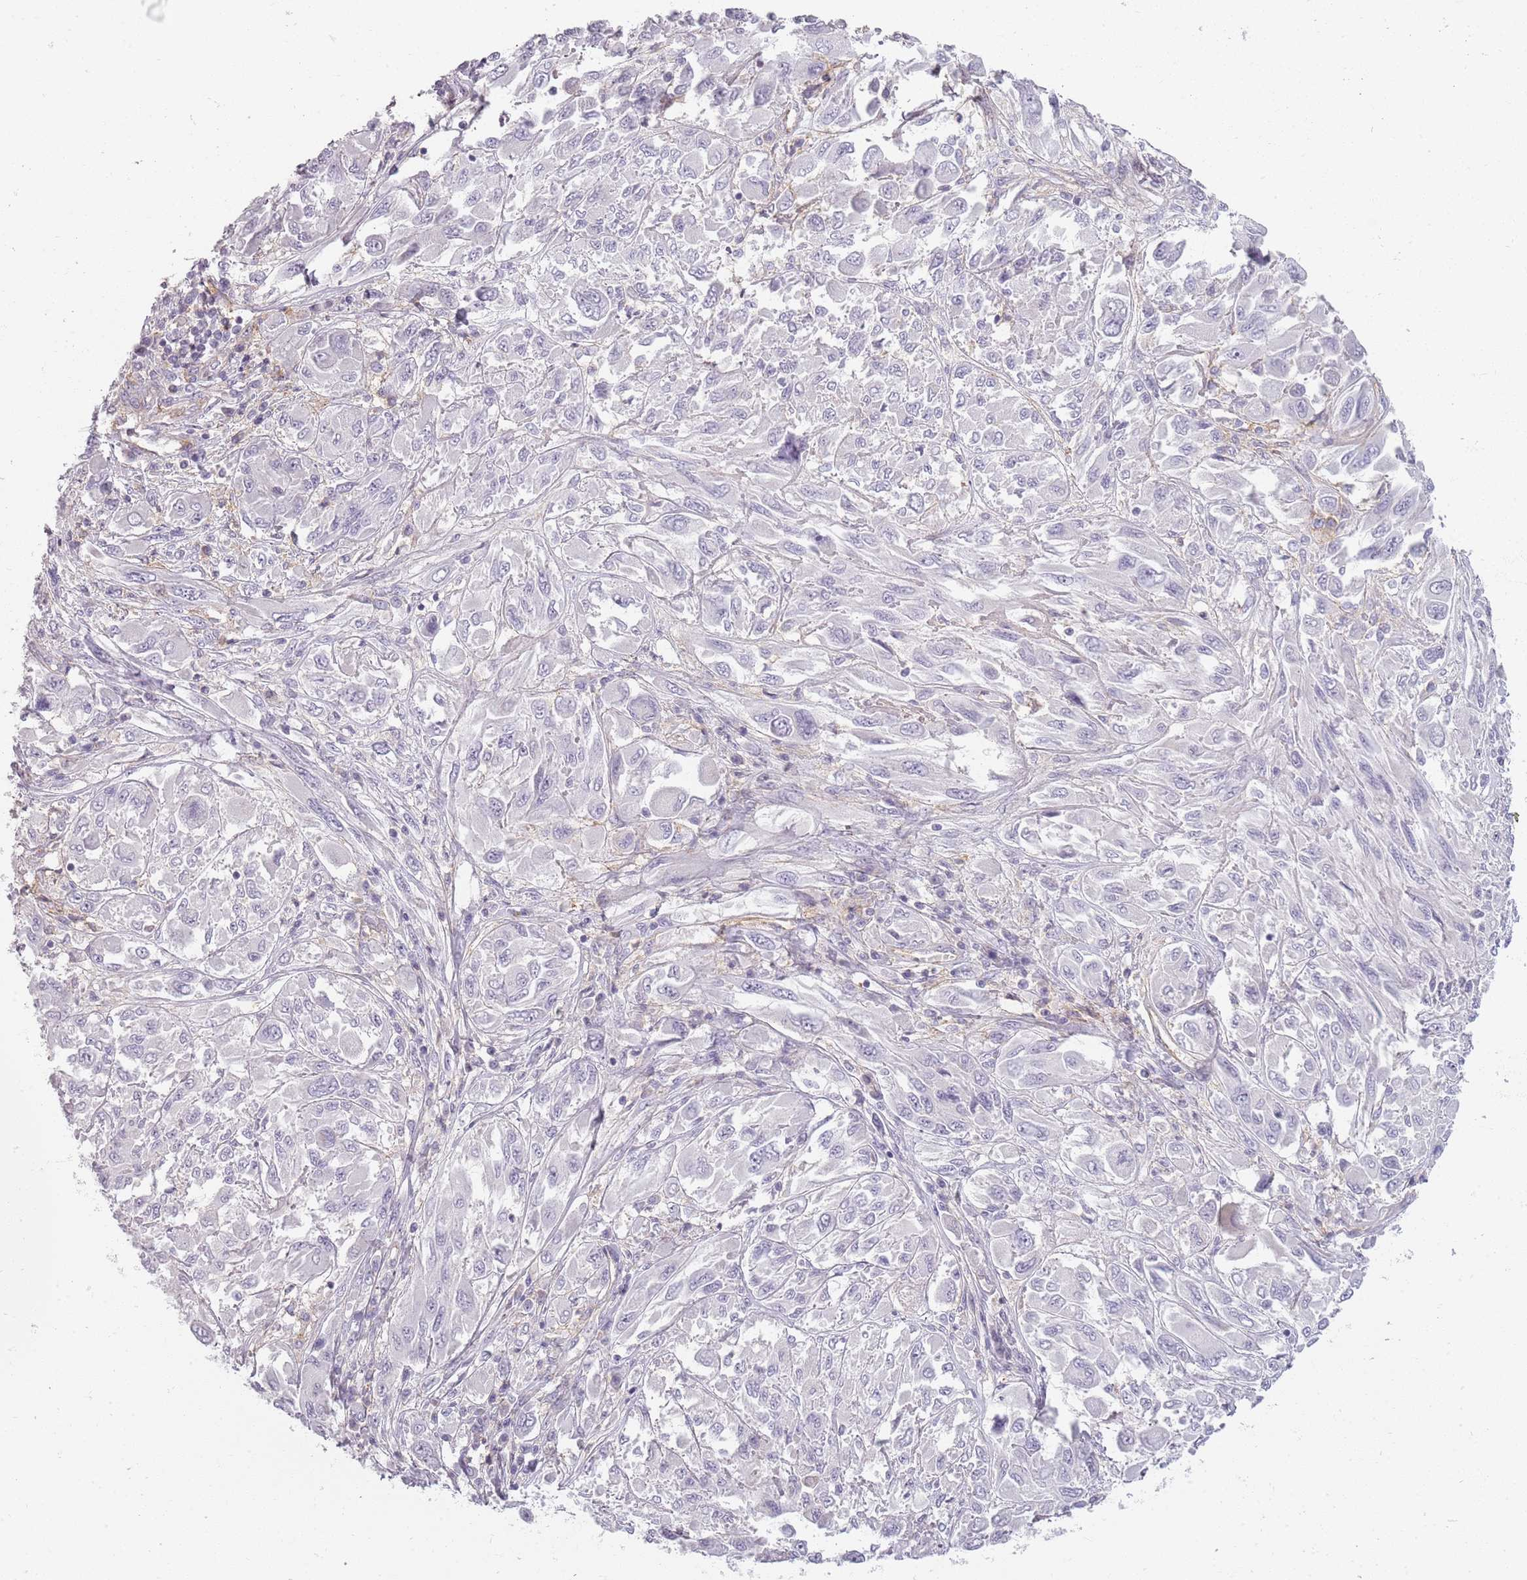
{"staining": {"intensity": "negative", "quantity": "none", "location": "none"}, "tissue": "melanoma", "cell_type": "Tumor cells", "image_type": "cancer", "snomed": [{"axis": "morphology", "description": "Malignant melanoma, NOS"}, {"axis": "topography", "description": "Skin"}], "caption": "Protein analysis of melanoma demonstrates no significant staining in tumor cells.", "gene": "SYNGR3", "patient": {"sex": "female", "age": 91}}